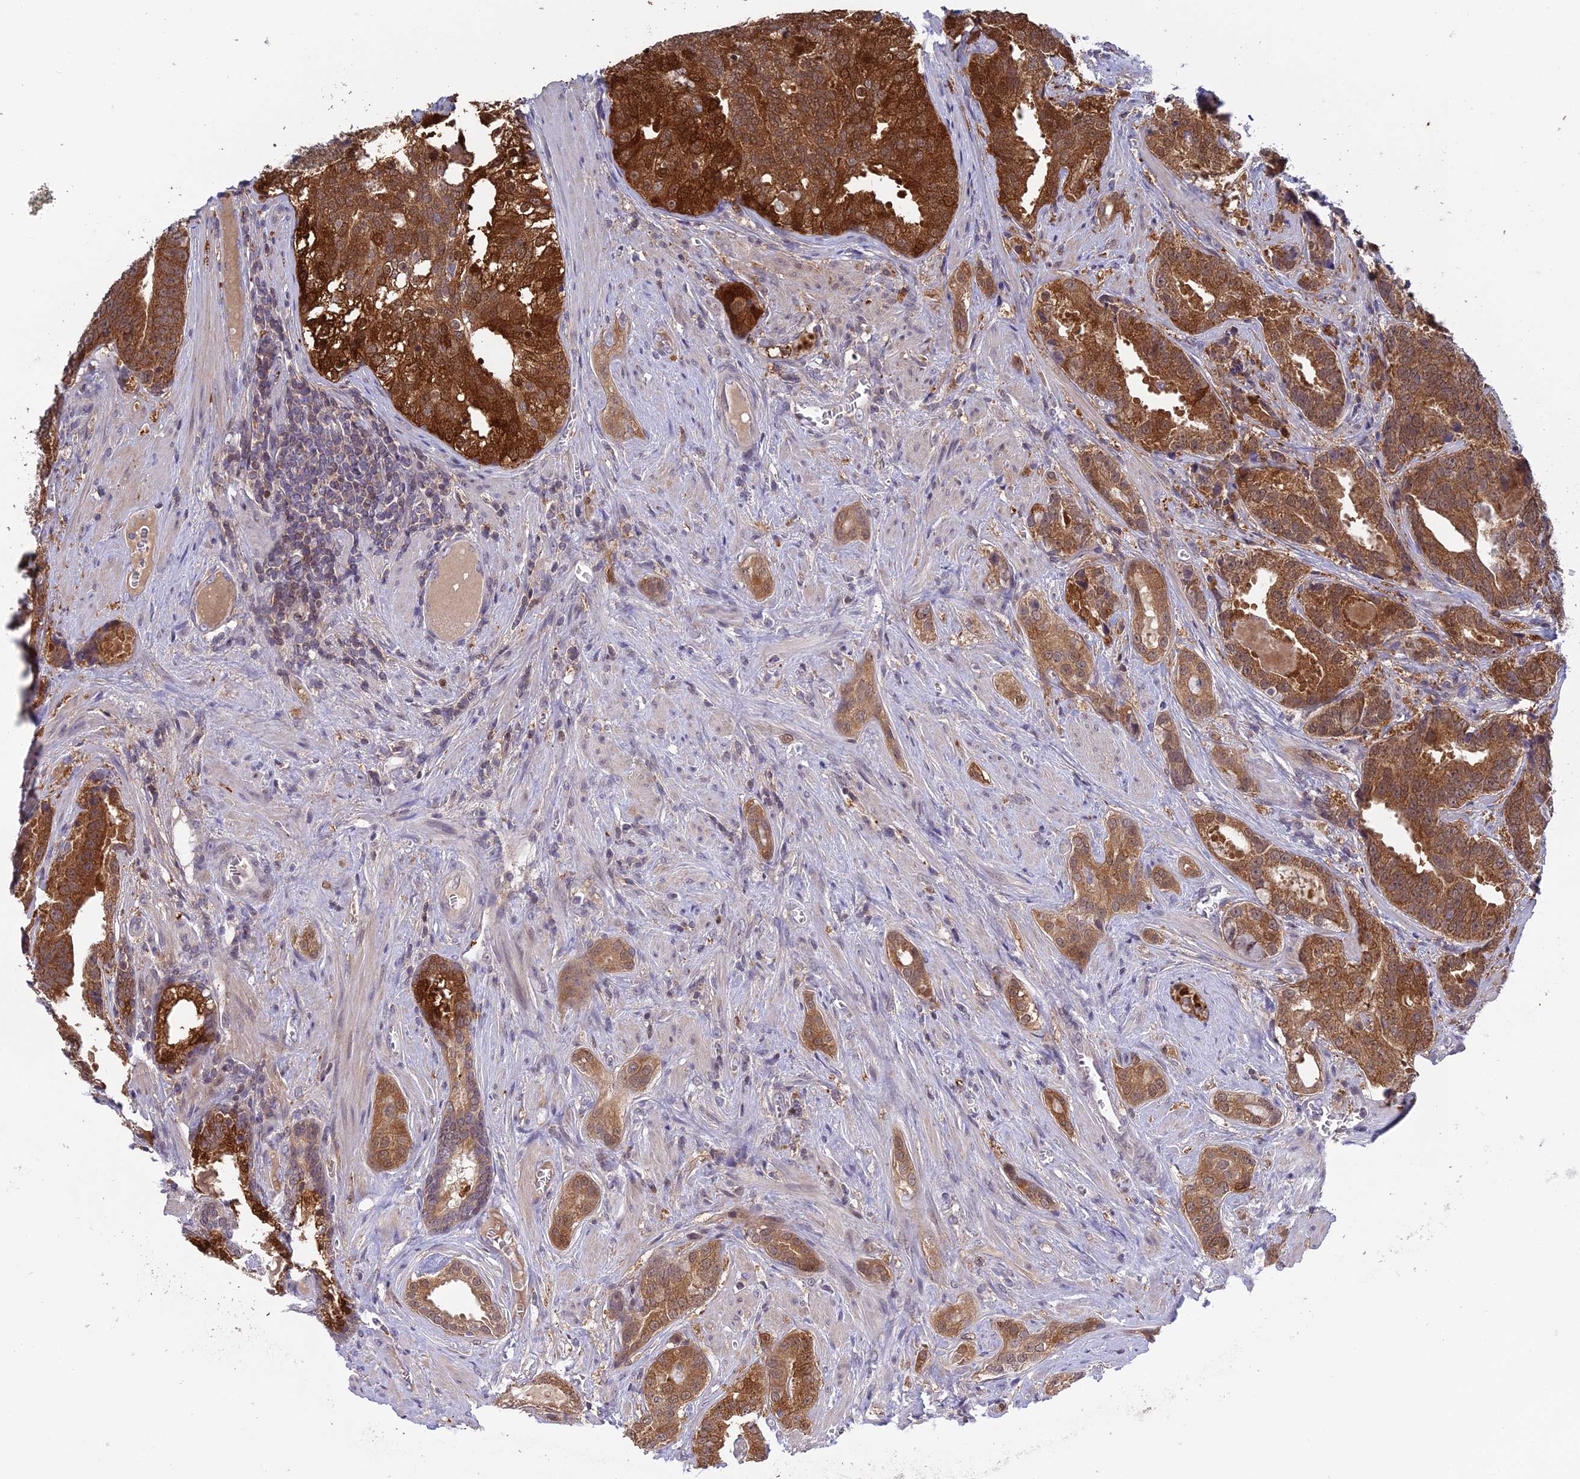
{"staining": {"intensity": "strong", "quantity": ">75%", "location": "cytoplasmic/membranous"}, "tissue": "prostate cancer", "cell_type": "Tumor cells", "image_type": "cancer", "snomed": [{"axis": "morphology", "description": "Adenocarcinoma, High grade"}, {"axis": "topography", "description": "Prostate"}], "caption": "Adenocarcinoma (high-grade) (prostate) stained with a brown dye exhibits strong cytoplasmic/membranous positive positivity in about >75% of tumor cells.", "gene": "ELOA2", "patient": {"sex": "male", "age": 55}}